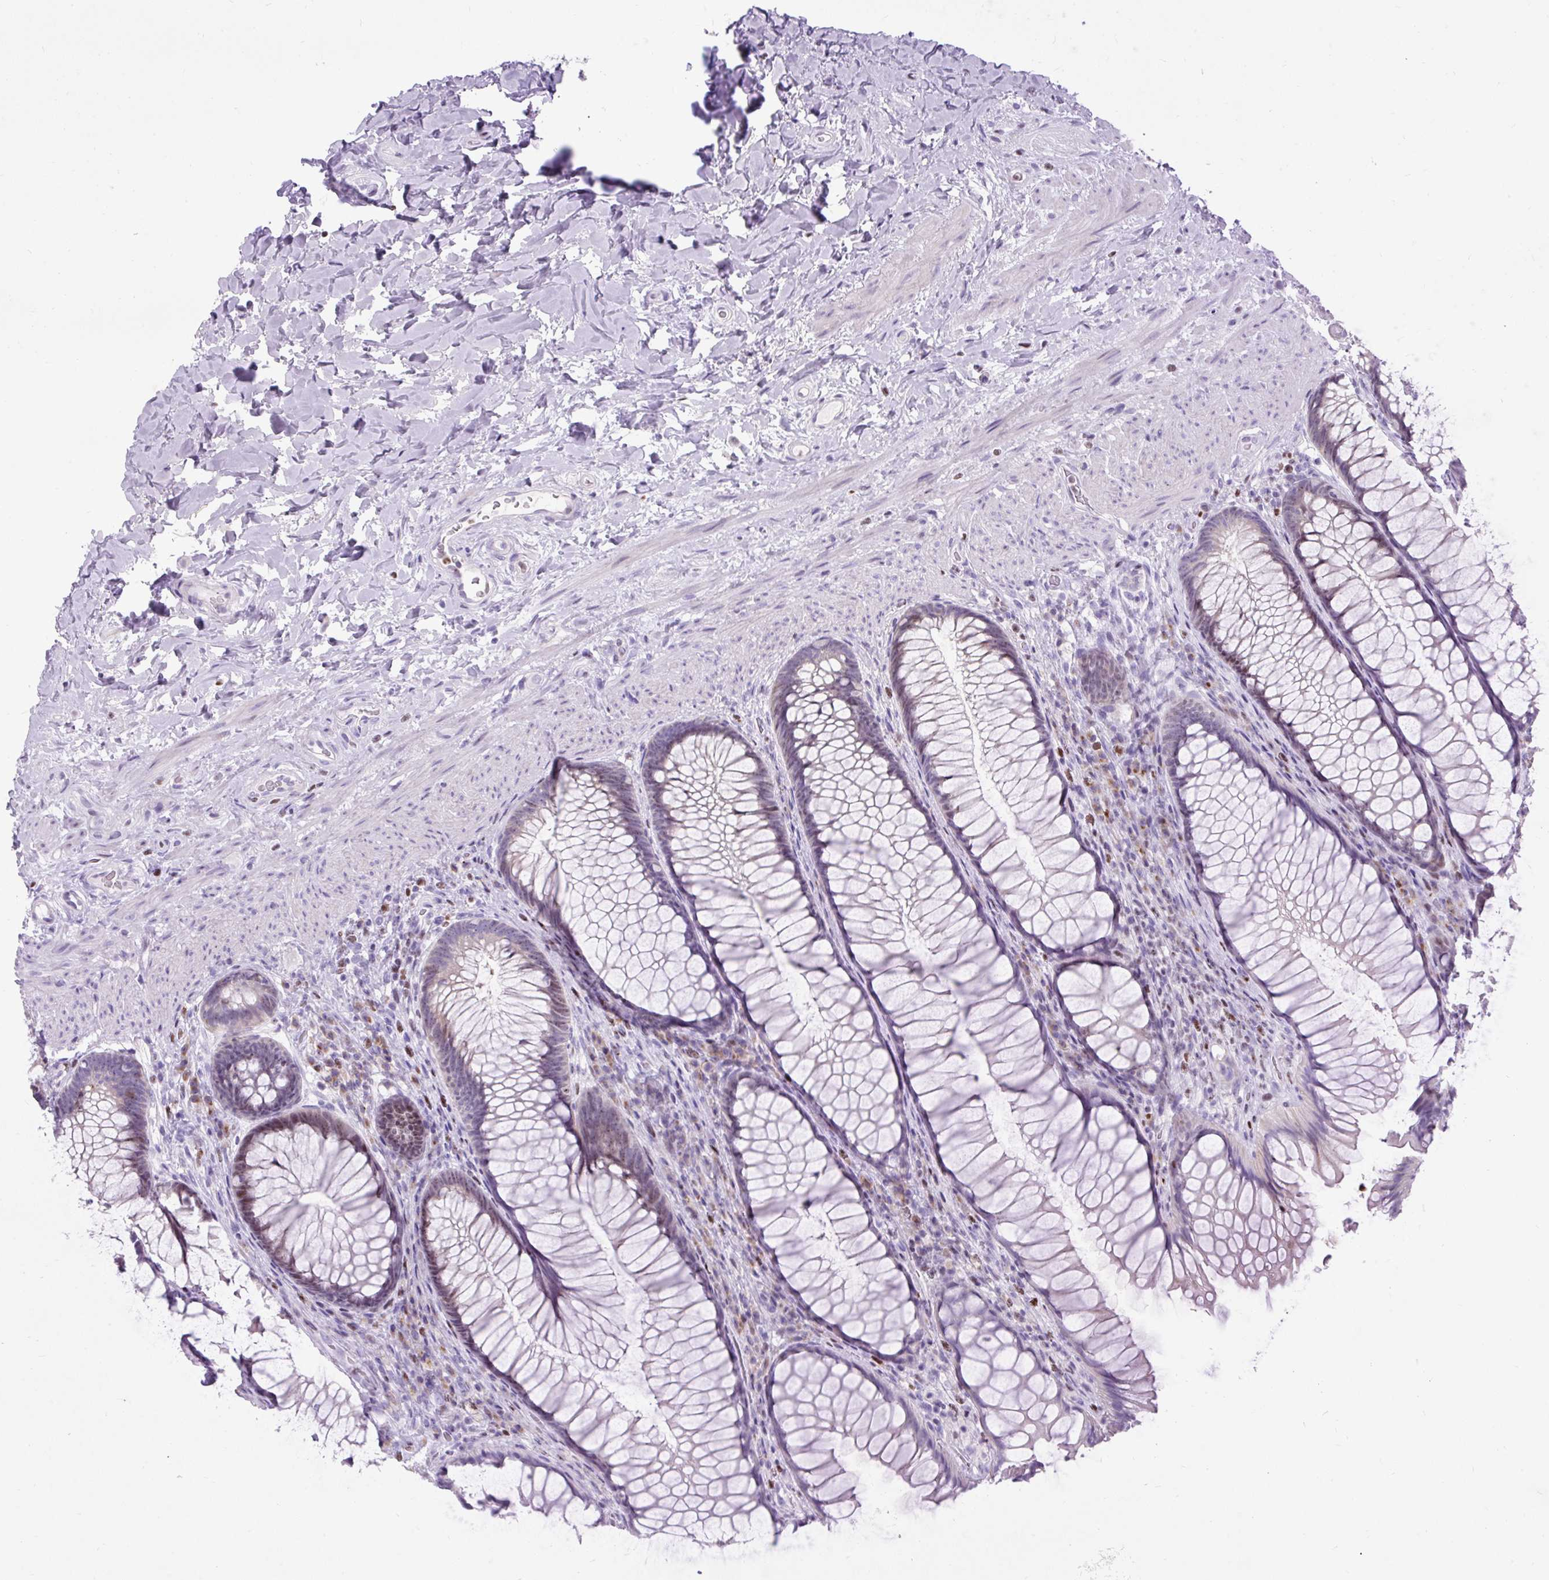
{"staining": {"intensity": "weak", "quantity": "<25%", "location": "cytoplasmic/membranous,nuclear"}, "tissue": "rectum", "cell_type": "Glandular cells", "image_type": "normal", "snomed": [{"axis": "morphology", "description": "Normal tissue, NOS"}, {"axis": "topography", "description": "Rectum"}], "caption": "Immunohistochemistry (IHC) image of unremarkable human rectum stained for a protein (brown), which displays no positivity in glandular cells.", "gene": "SPC24", "patient": {"sex": "male", "age": 53}}